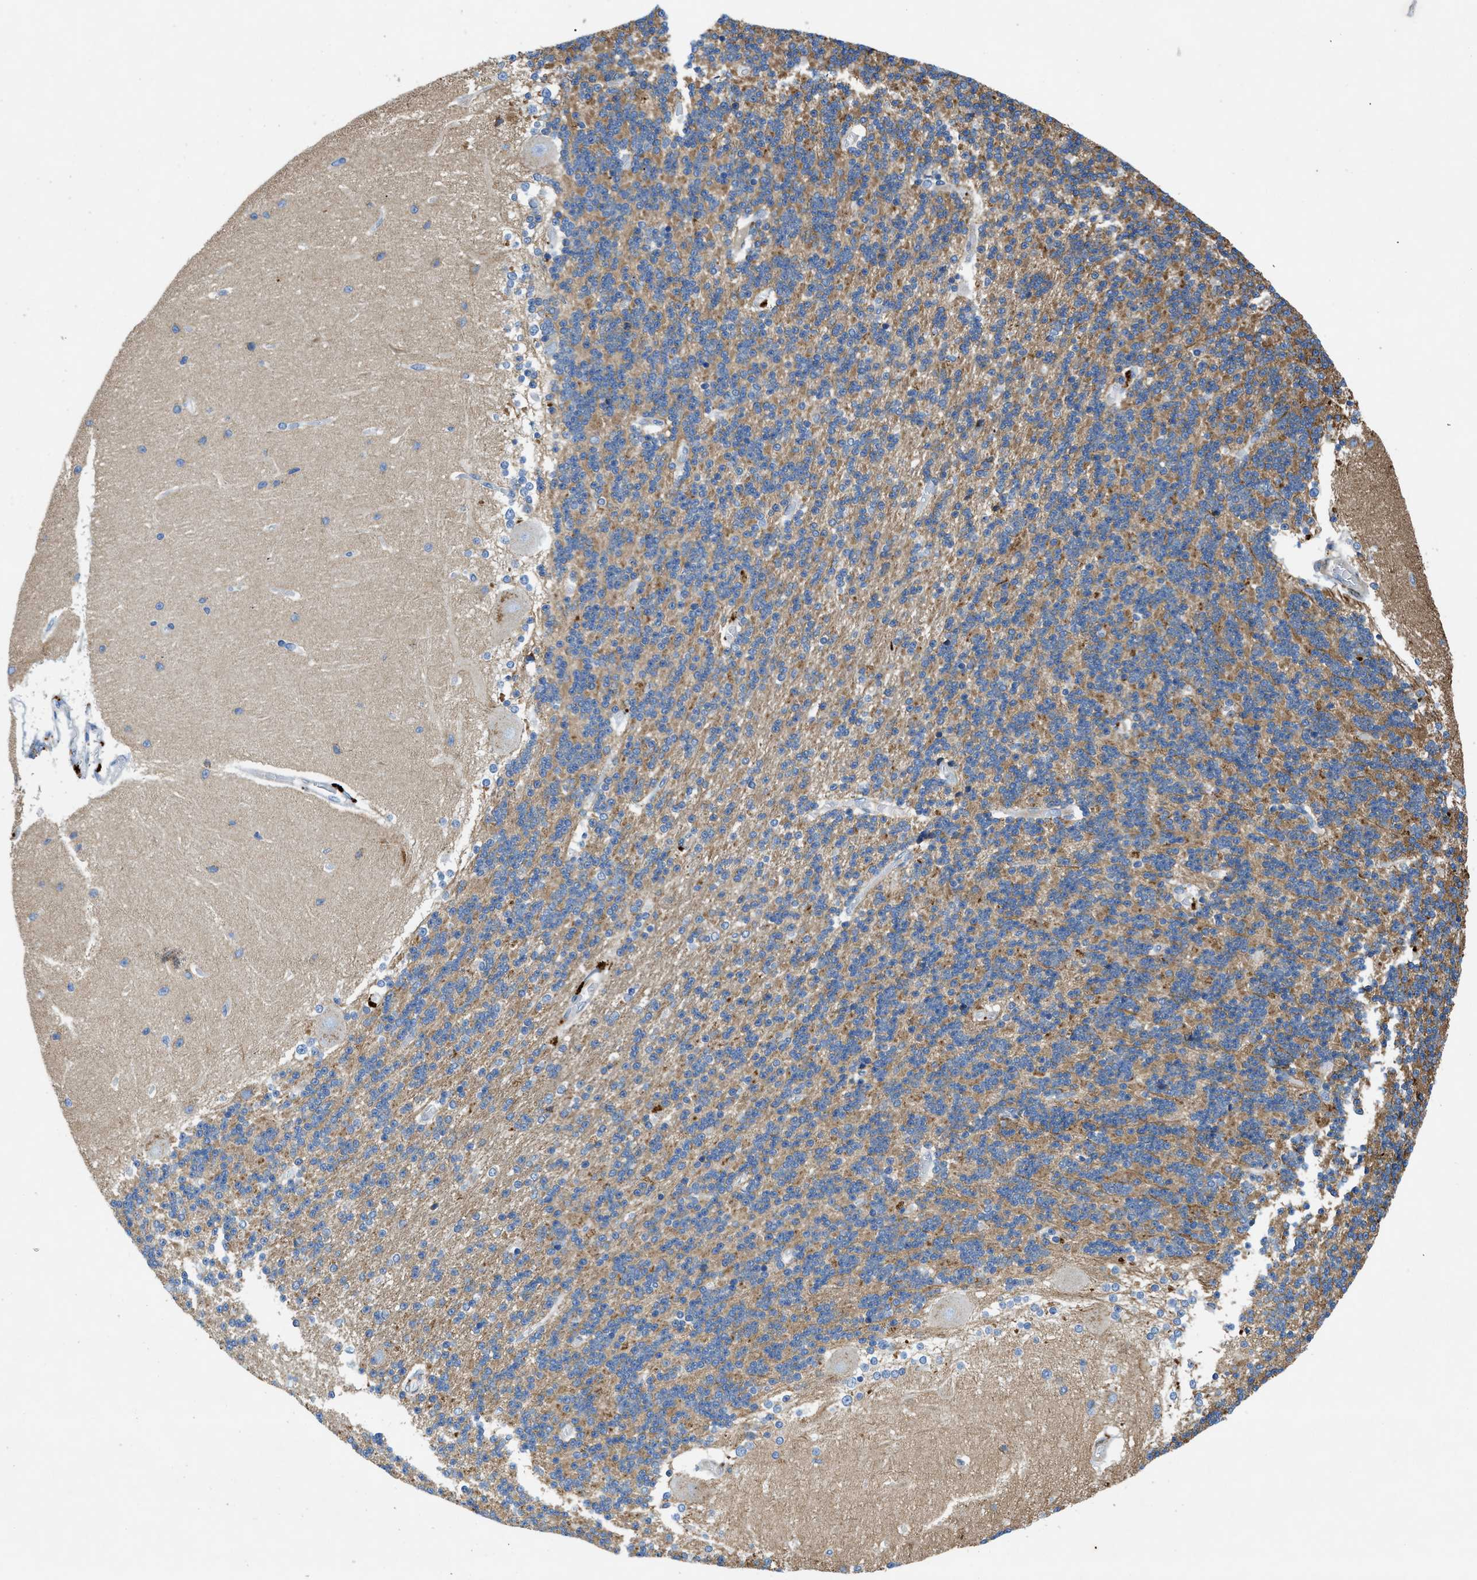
{"staining": {"intensity": "moderate", "quantity": "25%-75%", "location": "cytoplasmic/membranous"}, "tissue": "cerebellum", "cell_type": "Cells in granular layer", "image_type": "normal", "snomed": [{"axis": "morphology", "description": "Normal tissue, NOS"}, {"axis": "topography", "description": "Cerebellum"}], "caption": "This image shows immunohistochemistry staining of unremarkable cerebellum, with medium moderate cytoplasmic/membranous expression in approximately 25%-75% of cells in granular layer.", "gene": "TMEM248", "patient": {"sex": "female", "age": 54}}